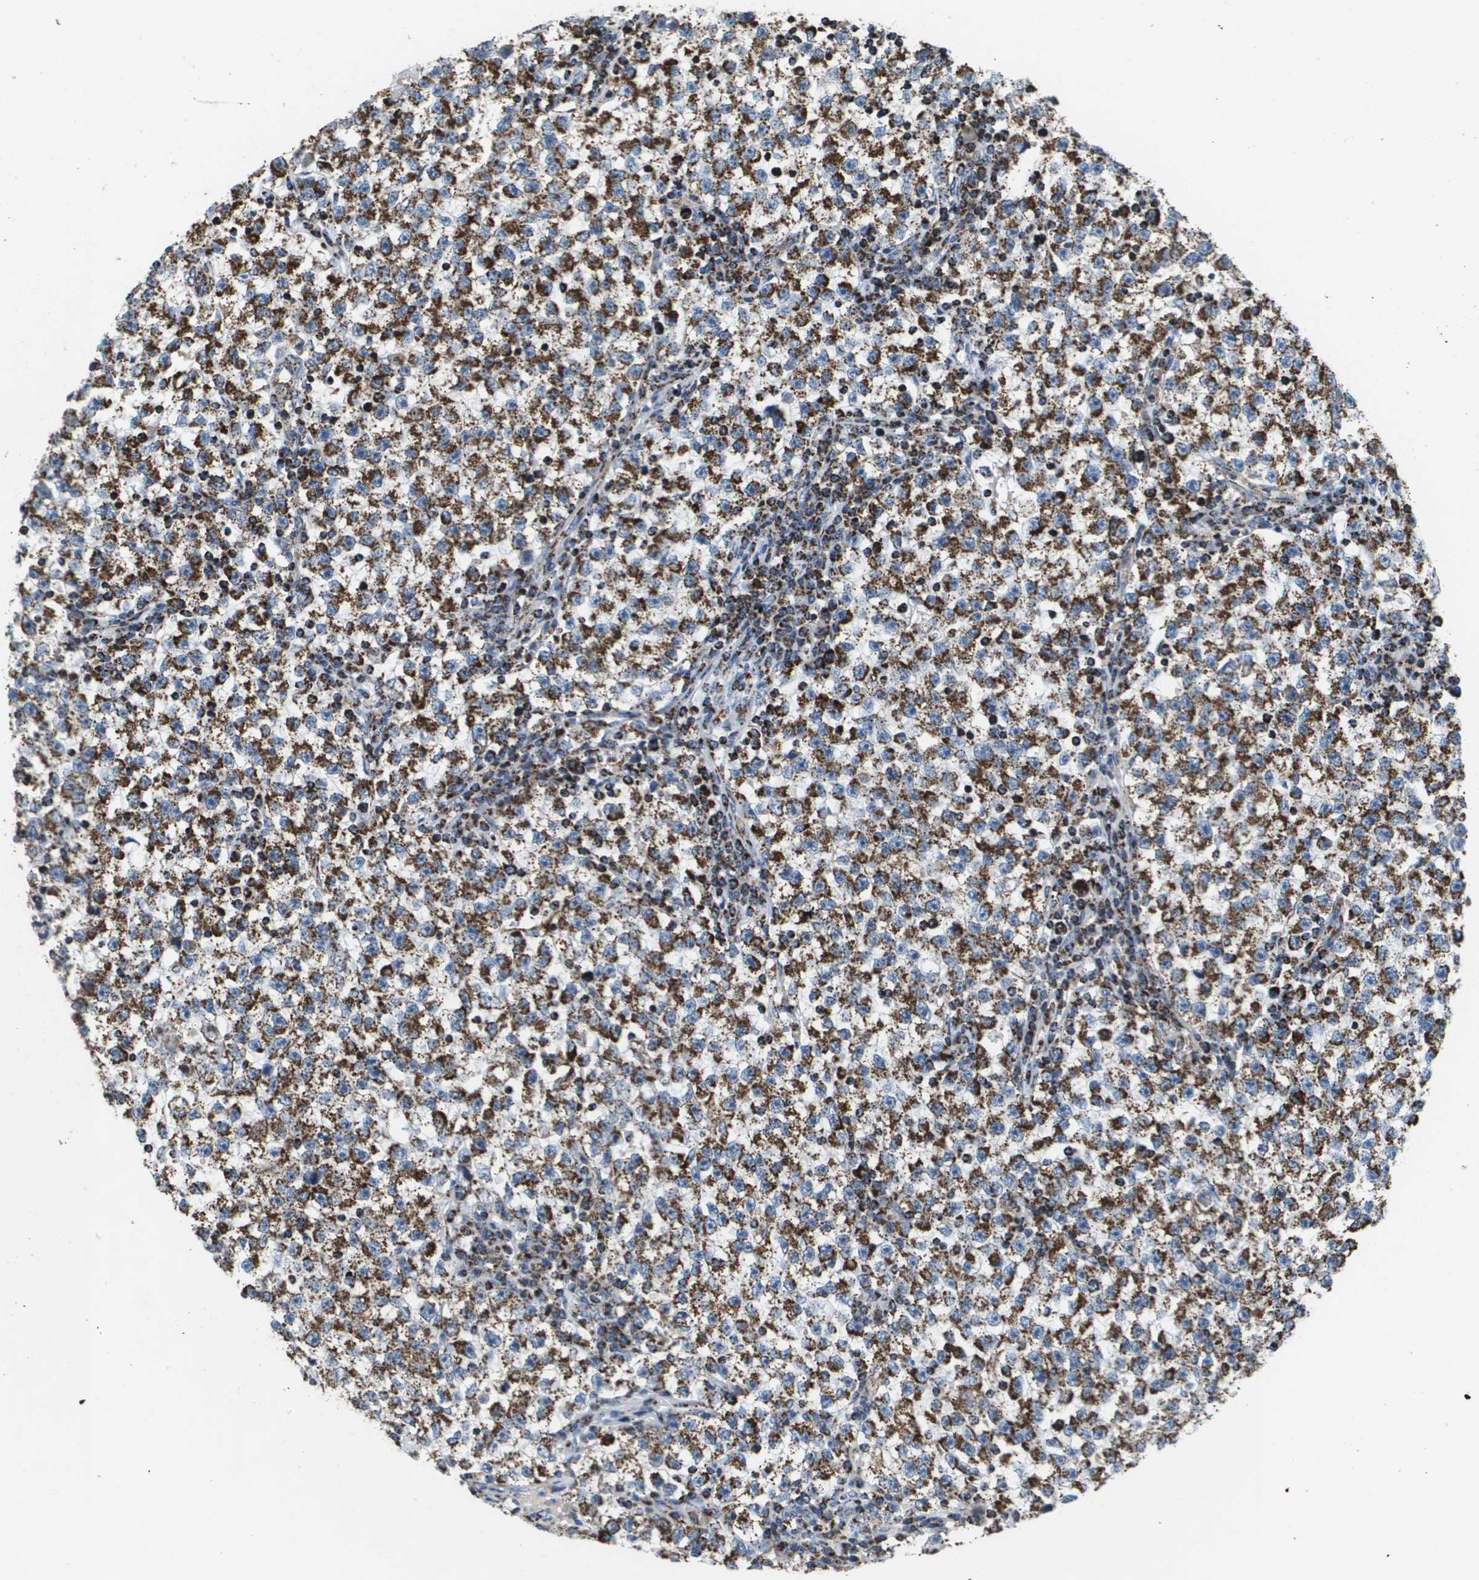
{"staining": {"intensity": "strong", "quantity": ">75%", "location": "cytoplasmic/membranous"}, "tissue": "testis cancer", "cell_type": "Tumor cells", "image_type": "cancer", "snomed": [{"axis": "morphology", "description": "Seminoma, NOS"}, {"axis": "topography", "description": "Testis"}], "caption": "Strong cytoplasmic/membranous positivity for a protein is present in about >75% of tumor cells of testis seminoma using IHC.", "gene": "ATP5F1B", "patient": {"sex": "male", "age": 22}}